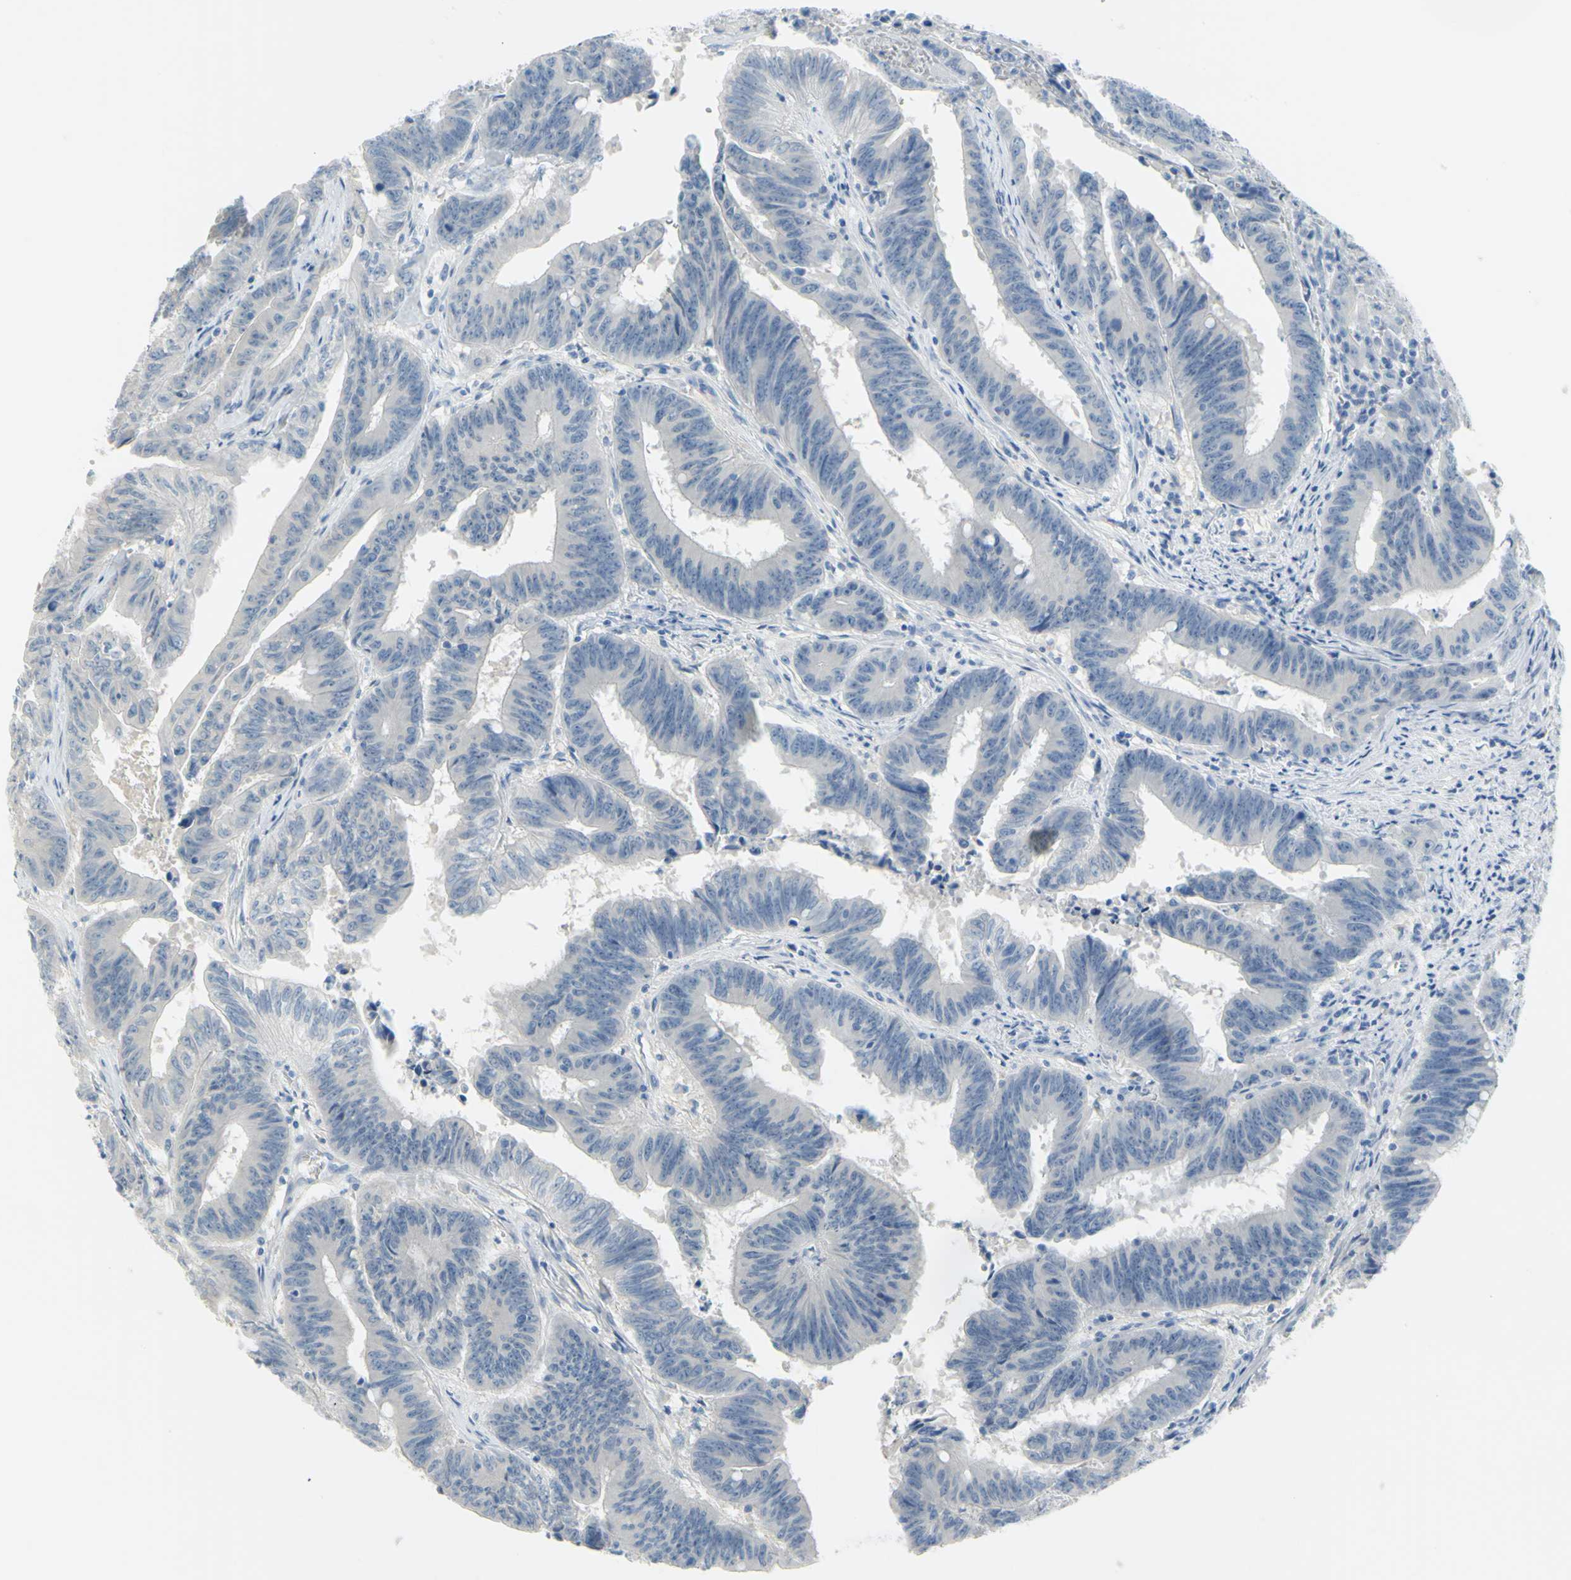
{"staining": {"intensity": "negative", "quantity": "none", "location": "none"}, "tissue": "colorectal cancer", "cell_type": "Tumor cells", "image_type": "cancer", "snomed": [{"axis": "morphology", "description": "Adenocarcinoma, NOS"}, {"axis": "topography", "description": "Colon"}], "caption": "Immunohistochemical staining of human colorectal cancer displays no significant positivity in tumor cells.", "gene": "DCT", "patient": {"sex": "male", "age": 45}}